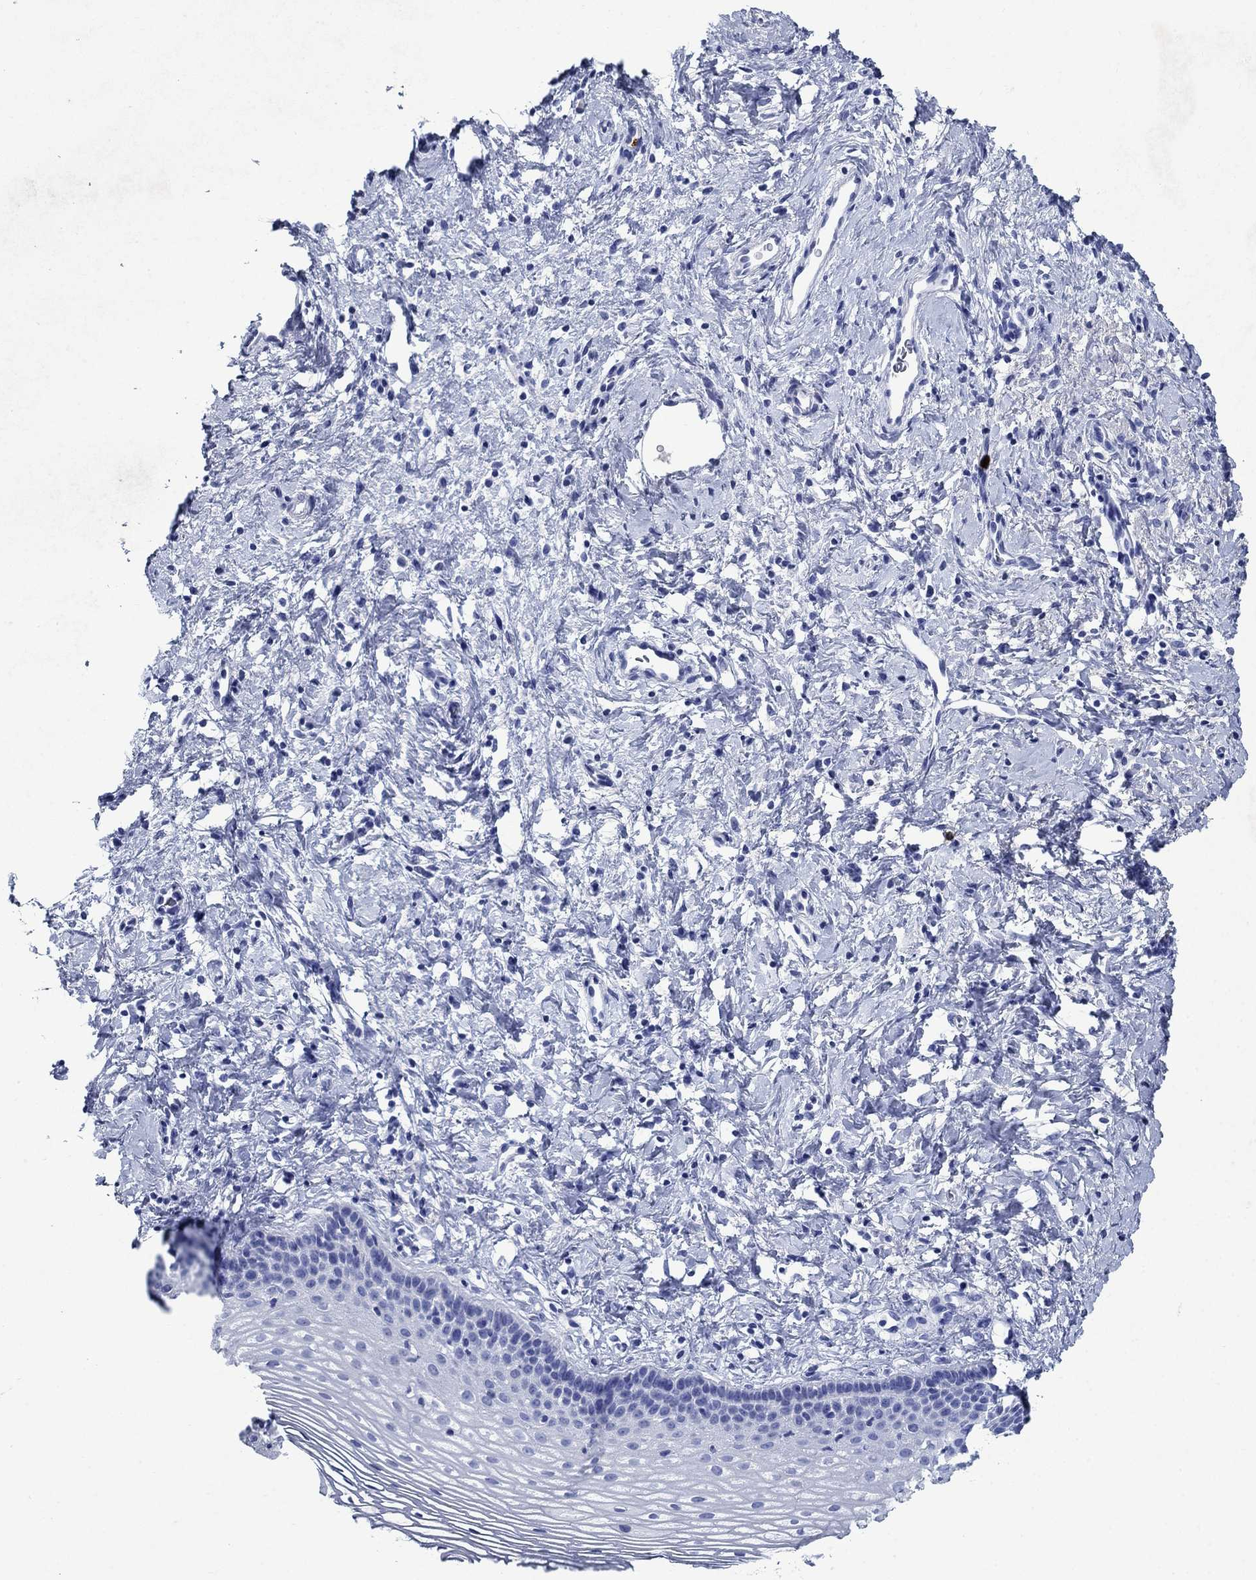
{"staining": {"intensity": "negative", "quantity": "none", "location": "none"}, "tissue": "cervix", "cell_type": "Squamous epithelial cells", "image_type": "normal", "snomed": [{"axis": "morphology", "description": "Normal tissue, NOS"}, {"axis": "topography", "description": "Cervix"}], "caption": "This is a photomicrograph of IHC staining of benign cervix, which shows no positivity in squamous epithelial cells.", "gene": "AZU1", "patient": {"sex": "female", "age": 39}}